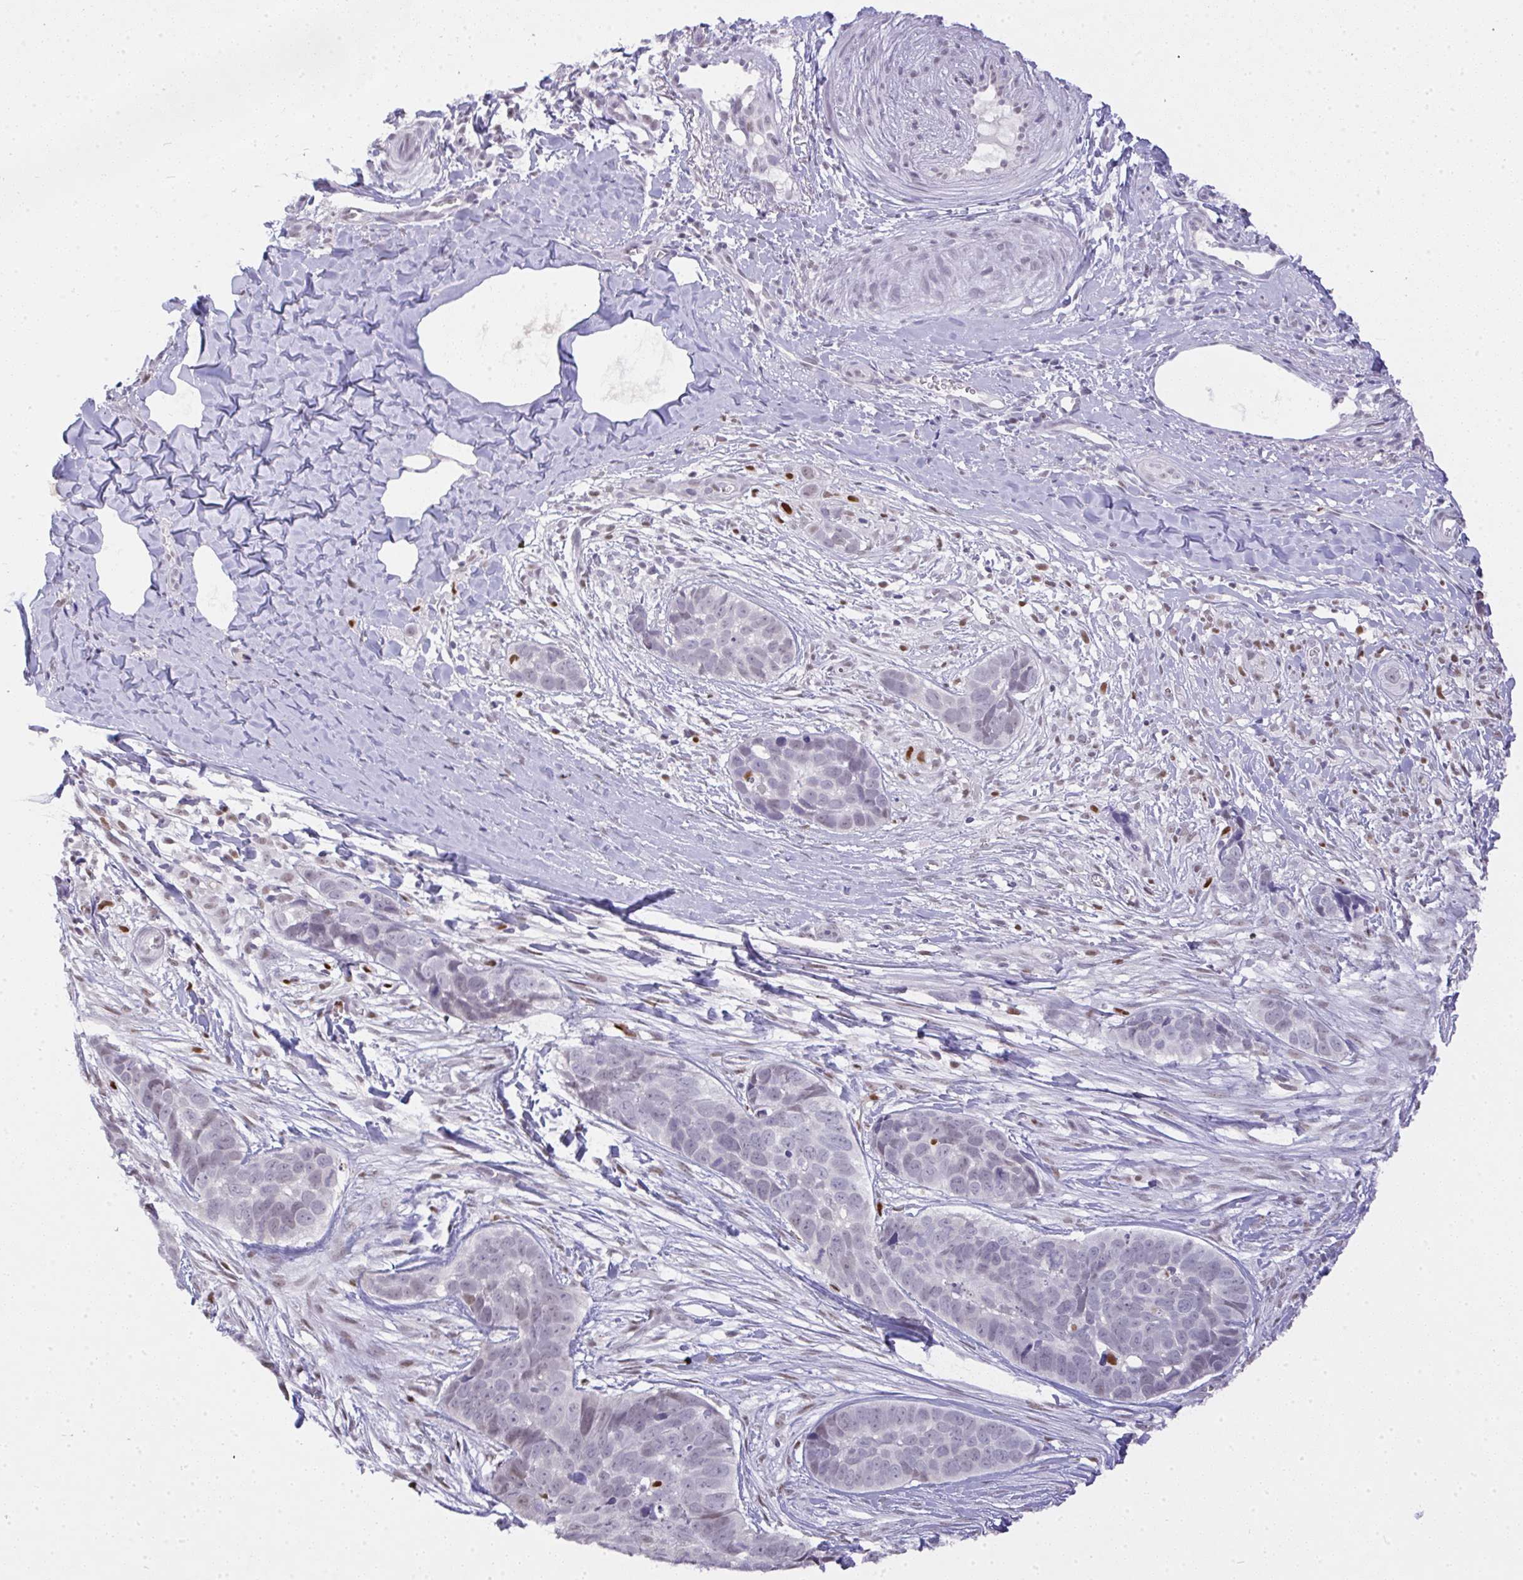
{"staining": {"intensity": "negative", "quantity": "none", "location": "none"}, "tissue": "skin cancer", "cell_type": "Tumor cells", "image_type": "cancer", "snomed": [{"axis": "morphology", "description": "Basal cell carcinoma"}, {"axis": "topography", "description": "Skin"}], "caption": "Basal cell carcinoma (skin) was stained to show a protein in brown. There is no significant expression in tumor cells.", "gene": "BBX", "patient": {"sex": "female", "age": 82}}